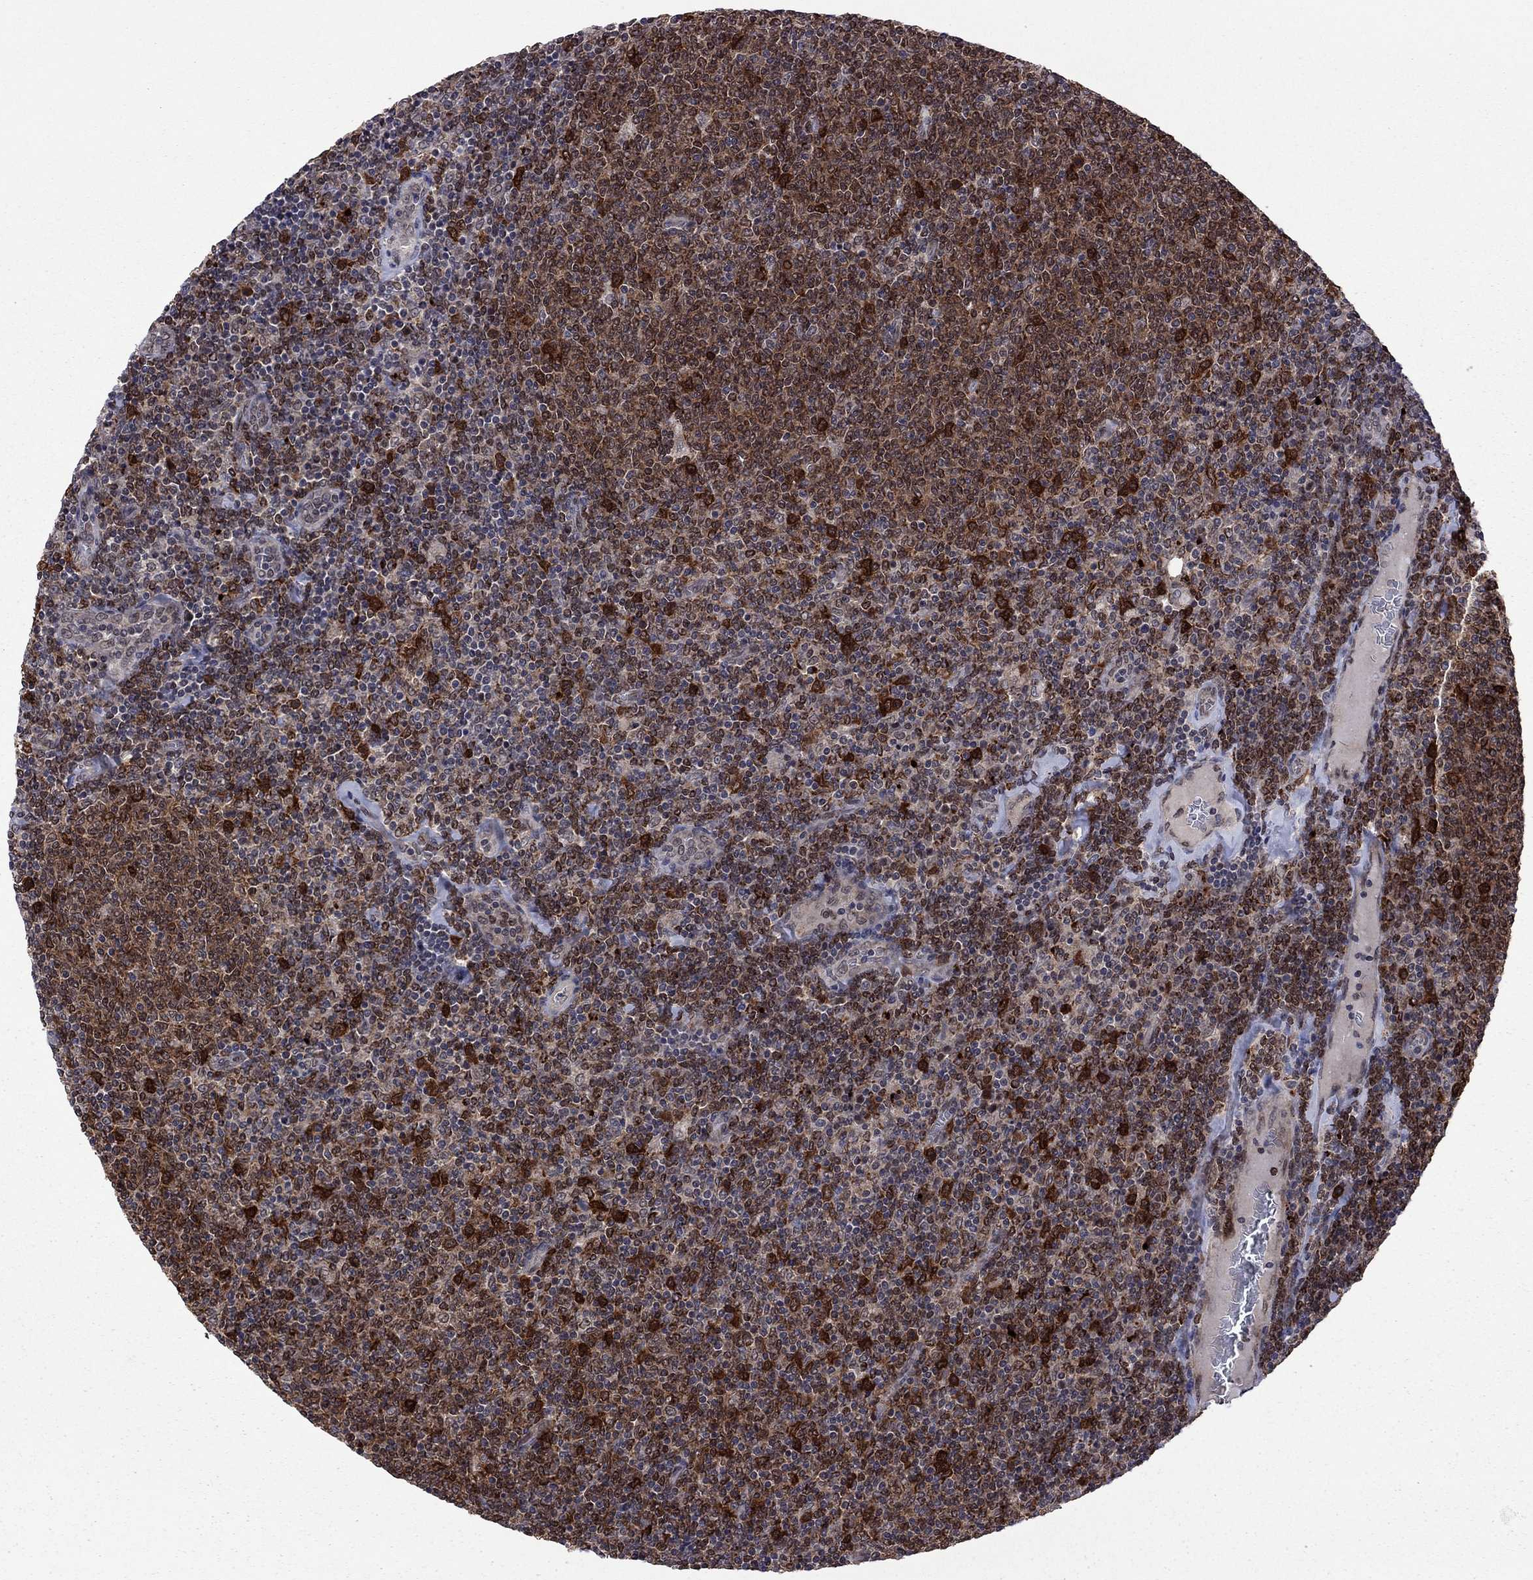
{"staining": {"intensity": "strong", "quantity": ">75%", "location": "cytoplasmic/membranous"}, "tissue": "lymphoma", "cell_type": "Tumor cells", "image_type": "cancer", "snomed": [{"axis": "morphology", "description": "Malignant lymphoma, non-Hodgkin's type, Low grade"}, {"axis": "topography", "description": "Lymph node"}], "caption": "High-magnification brightfield microscopy of lymphoma stained with DAB (brown) and counterstained with hematoxylin (blue). tumor cells exhibit strong cytoplasmic/membranous staining is identified in about>75% of cells.", "gene": "GPAA1", "patient": {"sex": "male", "age": 52}}